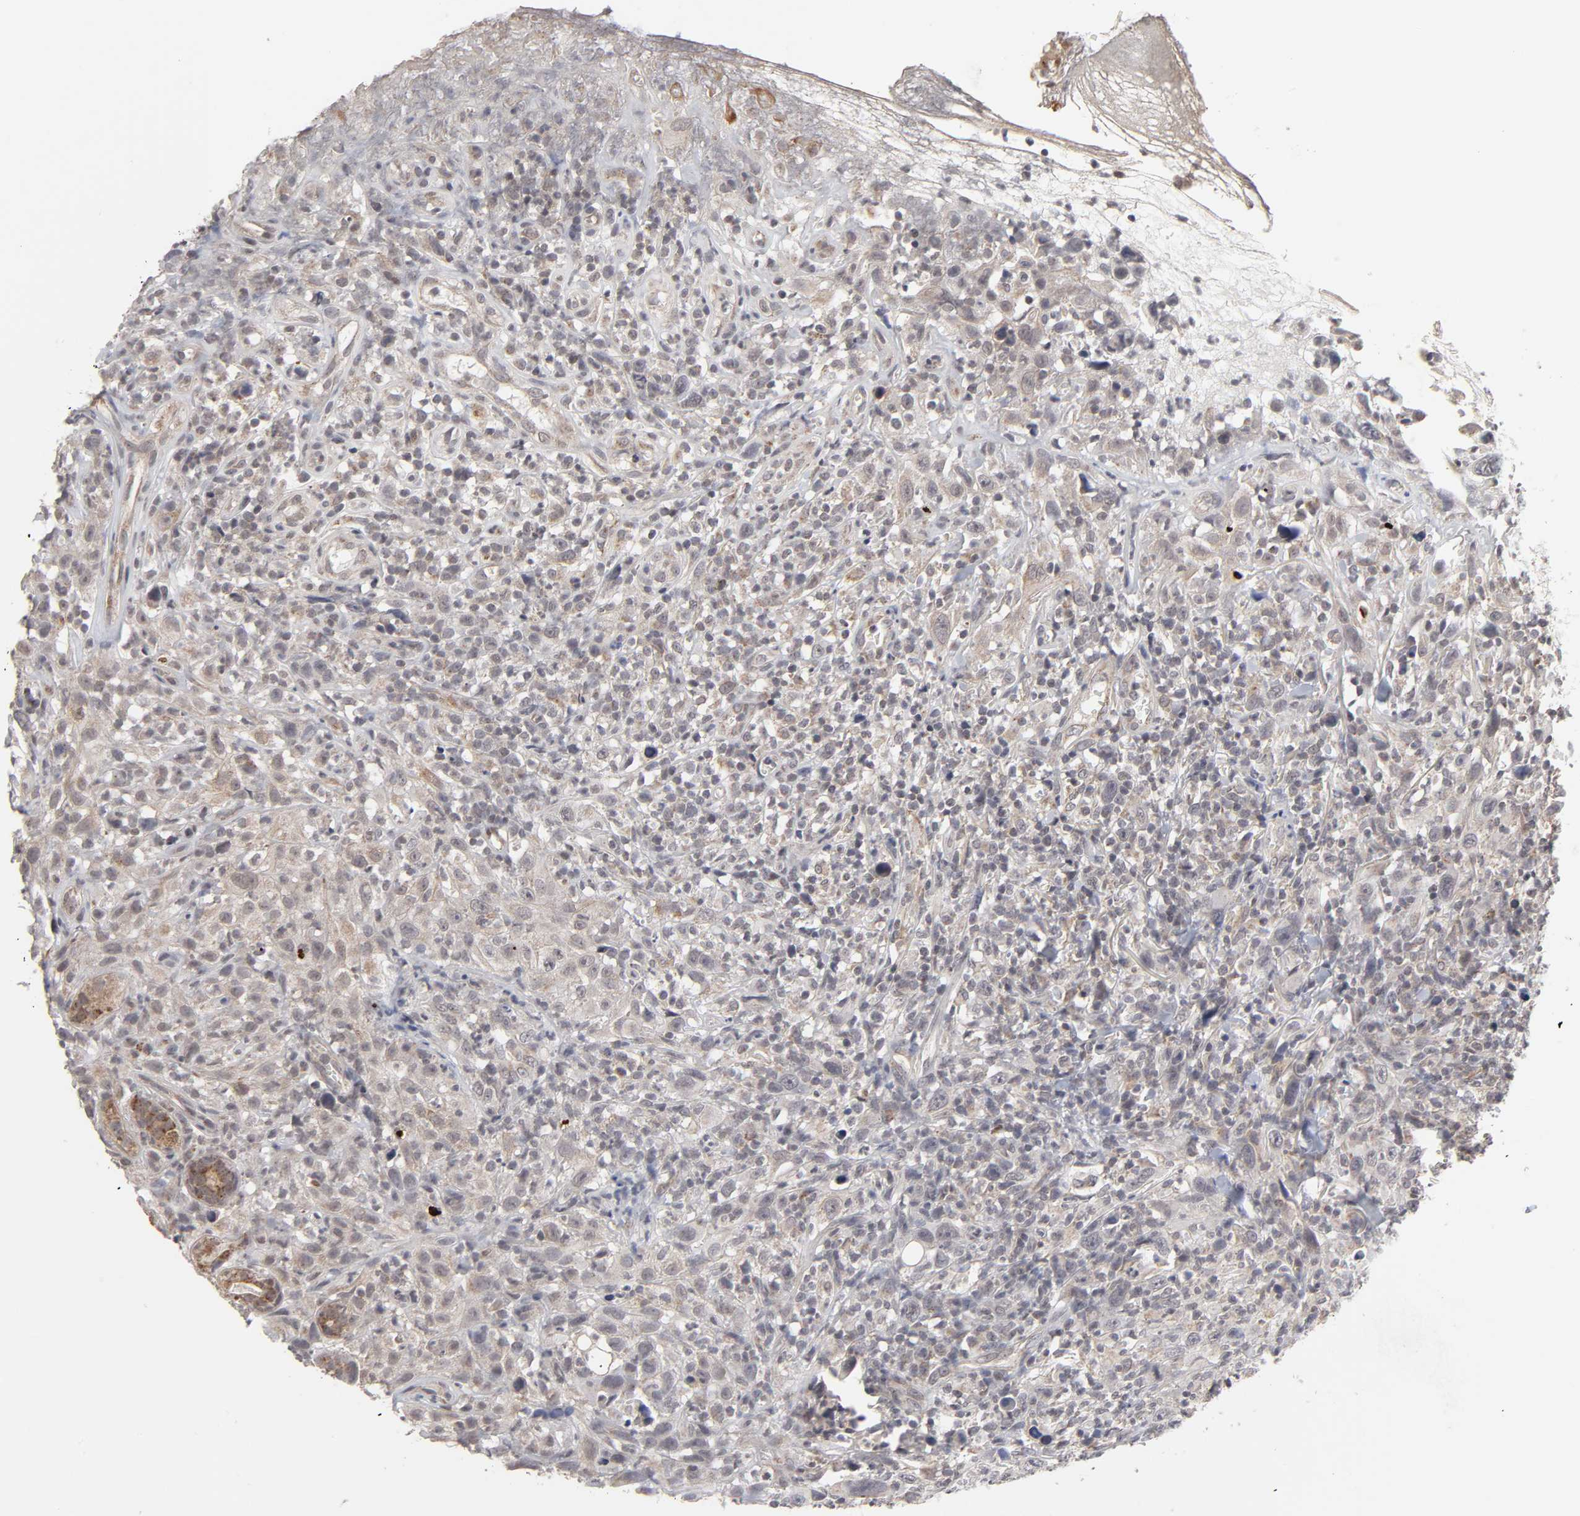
{"staining": {"intensity": "moderate", "quantity": "25%-75%", "location": "cytoplasmic/membranous"}, "tissue": "thyroid cancer", "cell_type": "Tumor cells", "image_type": "cancer", "snomed": [{"axis": "morphology", "description": "Carcinoma, NOS"}, {"axis": "topography", "description": "Thyroid gland"}], "caption": "Moderate cytoplasmic/membranous staining for a protein is identified in approximately 25%-75% of tumor cells of thyroid cancer (carcinoma) using immunohistochemistry (IHC).", "gene": "AUH", "patient": {"sex": "female", "age": 77}}